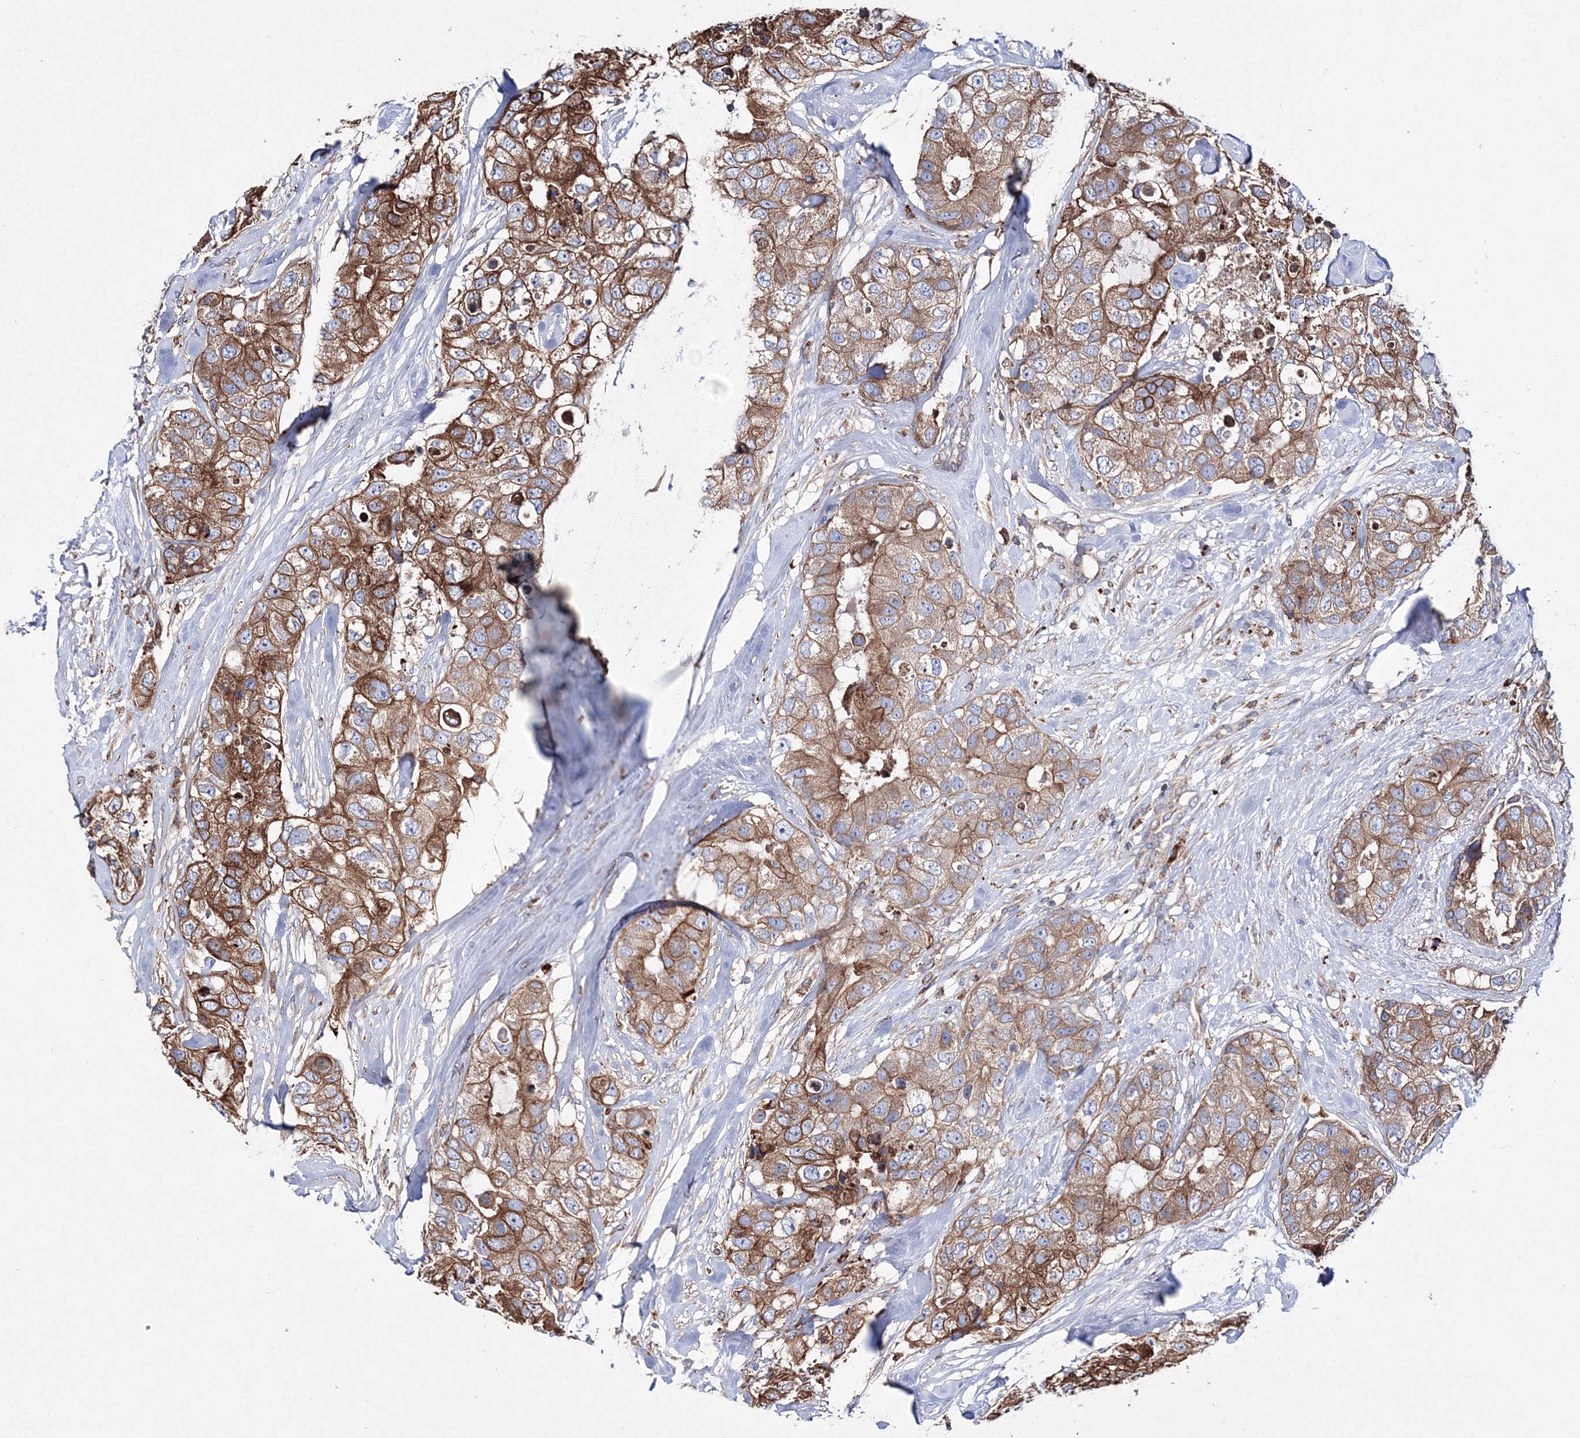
{"staining": {"intensity": "moderate", "quantity": ">75%", "location": "cytoplasmic/membranous"}, "tissue": "breast cancer", "cell_type": "Tumor cells", "image_type": "cancer", "snomed": [{"axis": "morphology", "description": "Duct carcinoma"}, {"axis": "topography", "description": "Breast"}], "caption": "Immunohistochemistry (DAB (3,3'-diaminobenzidine)) staining of human infiltrating ductal carcinoma (breast) demonstrates moderate cytoplasmic/membranous protein positivity in about >75% of tumor cells.", "gene": "VPS8", "patient": {"sex": "female", "age": 62}}